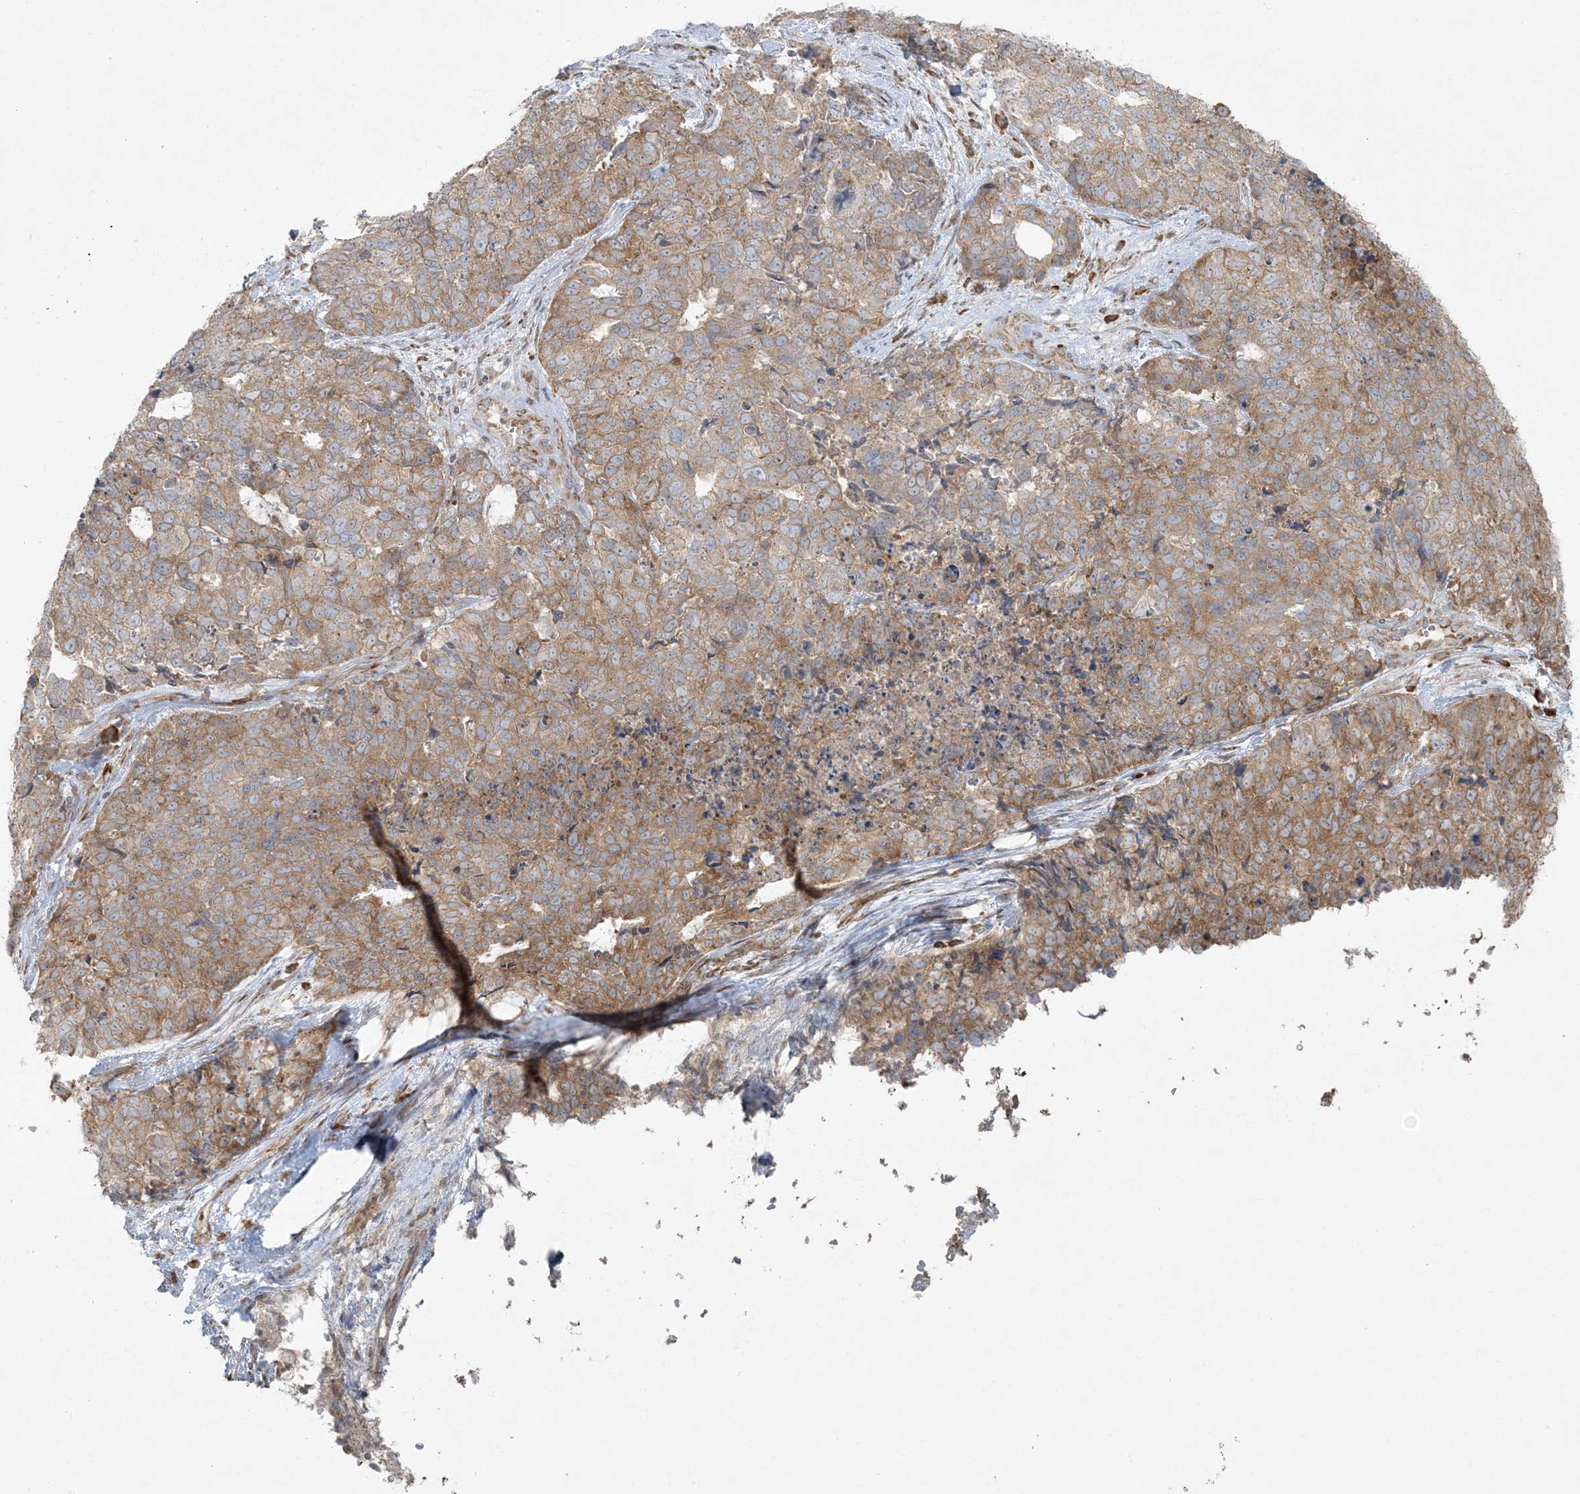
{"staining": {"intensity": "moderate", "quantity": ">75%", "location": "cytoplasmic/membranous"}, "tissue": "cervical cancer", "cell_type": "Tumor cells", "image_type": "cancer", "snomed": [{"axis": "morphology", "description": "Squamous cell carcinoma, NOS"}, {"axis": "topography", "description": "Cervix"}], "caption": "IHC (DAB (3,3'-diaminobenzidine)) staining of cervical cancer (squamous cell carcinoma) exhibits moderate cytoplasmic/membranous protein positivity in approximately >75% of tumor cells.", "gene": "ZNF263", "patient": {"sex": "female", "age": 63}}